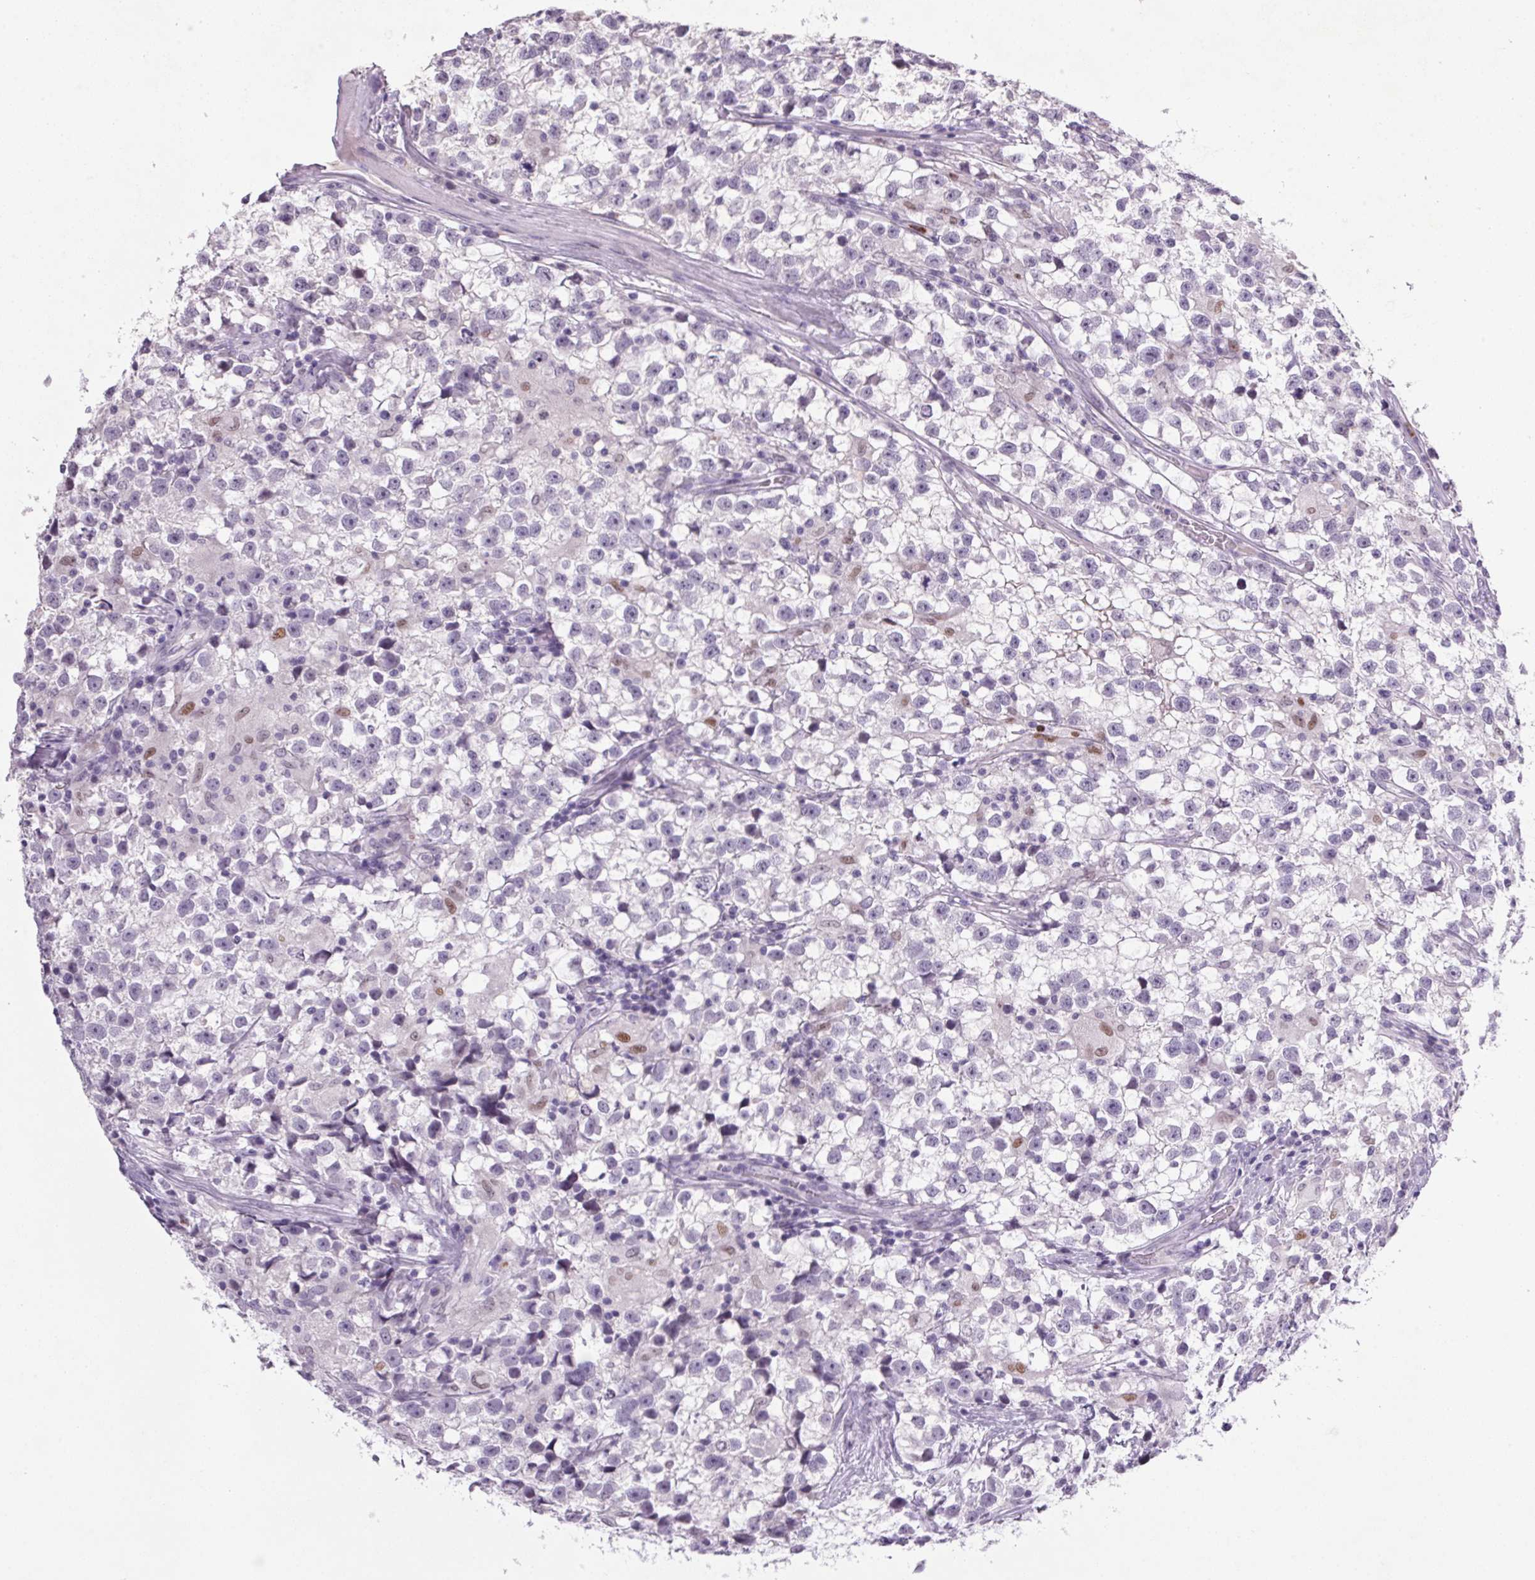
{"staining": {"intensity": "negative", "quantity": "none", "location": "none"}, "tissue": "testis cancer", "cell_type": "Tumor cells", "image_type": "cancer", "snomed": [{"axis": "morphology", "description": "Seminoma, NOS"}, {"axis": "topography", "description": "Testis"}], "caption": "An image of testis seminoma stained for a protein exhibits no brown staining in tumor cells.", "gene": "TRDN", "patient": {"sex": "male", "age": 31}}